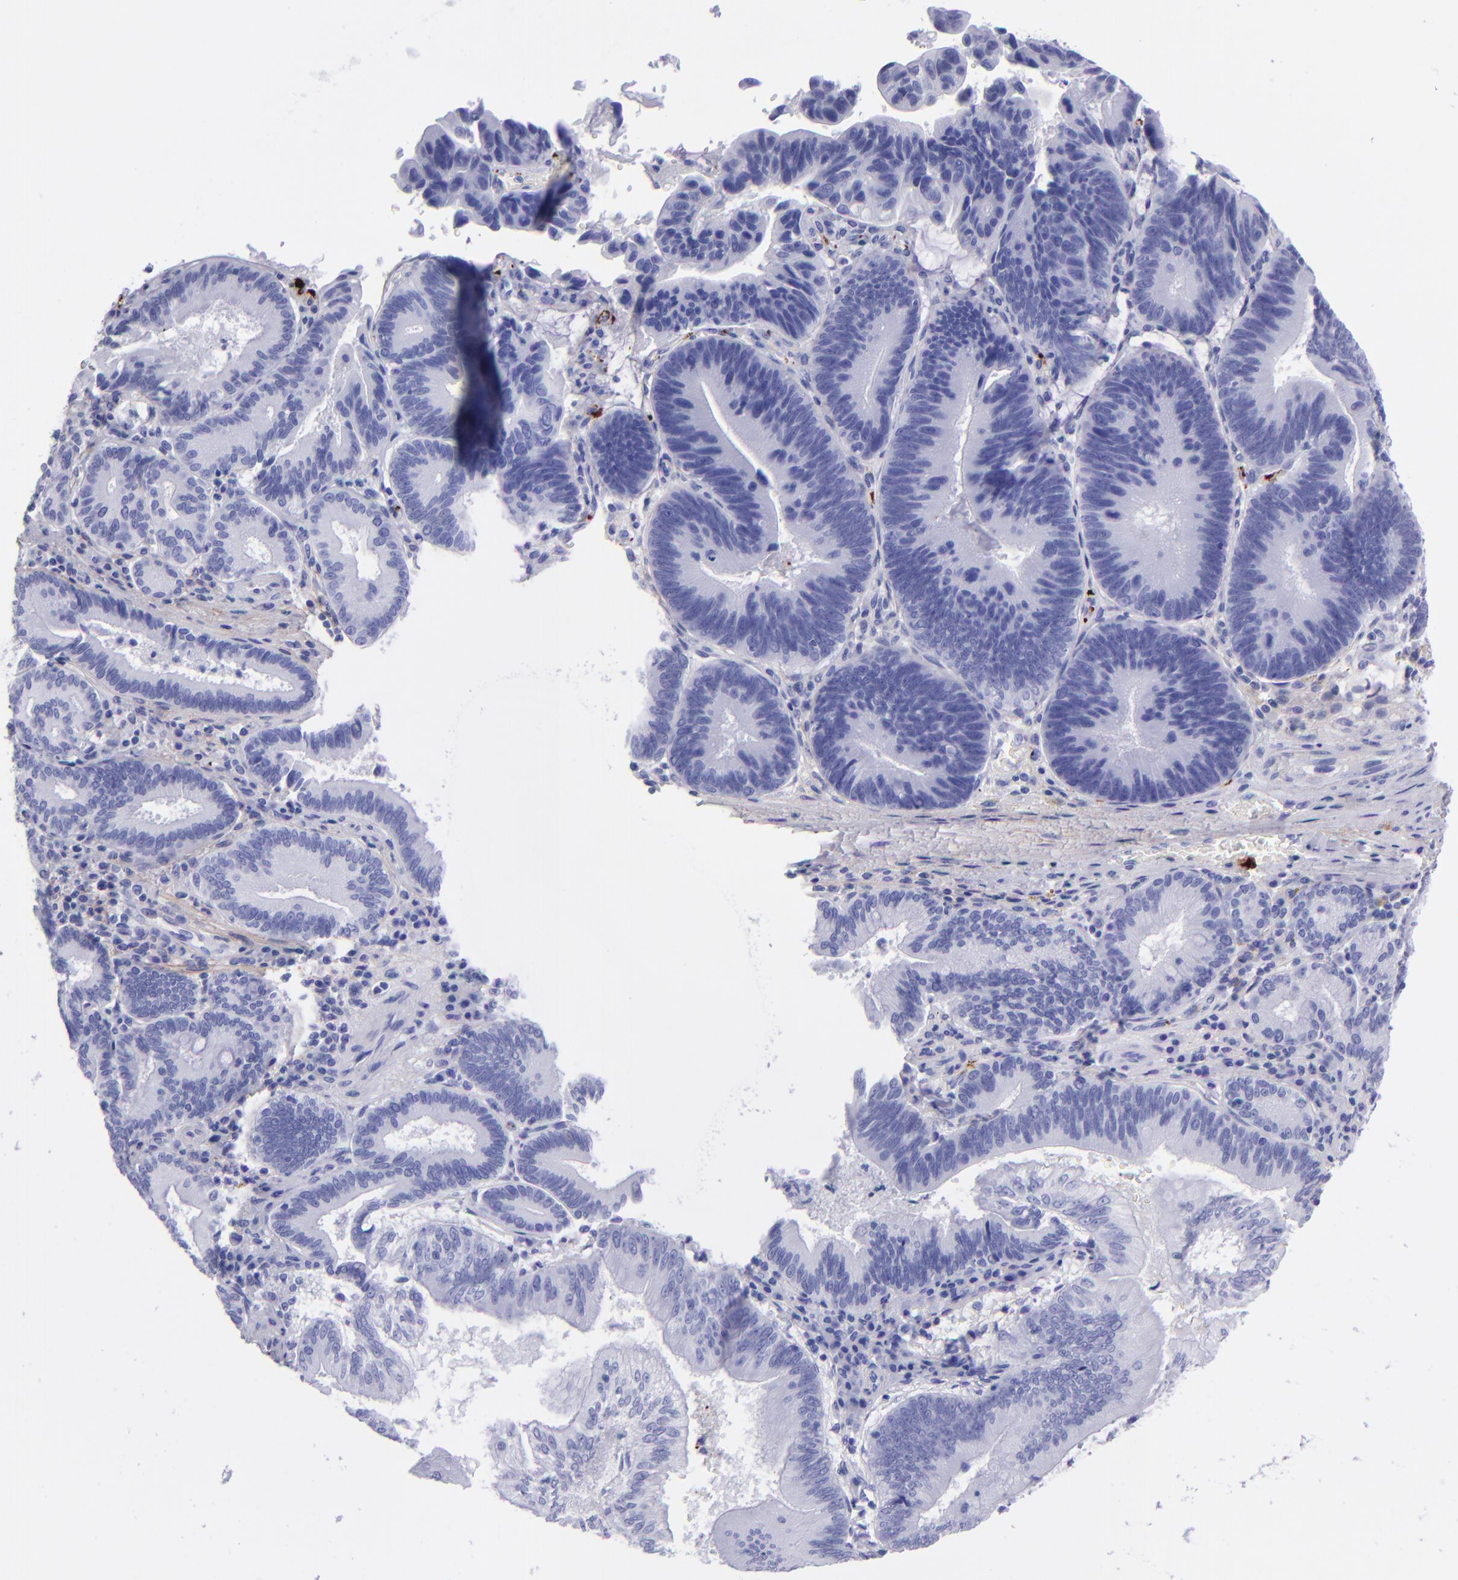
{"staining": {"intensity": "negative", "quantity": "none", "location": "none"}, "tissue": "pancreatic cancer", "cell_type": "Tumor cells", "image_type": "cancer", "snomed": [{"axis": "morphology", "description": "Adenocarcinoma, NOS"}, {"axis": "topography", "description": "Pancreas"}], "caption": "This is a micrograph of immunohistochemistry staining of pancreatic cancer (adenocarcinoma), which shows no expression in tumor cells. (Brightfield microscopy of DAB (3,3'-diaminobenzidine) IHC at high magnification).", "gene": "EFCAB13", "patient": {"sex": "male", "age": 82}}